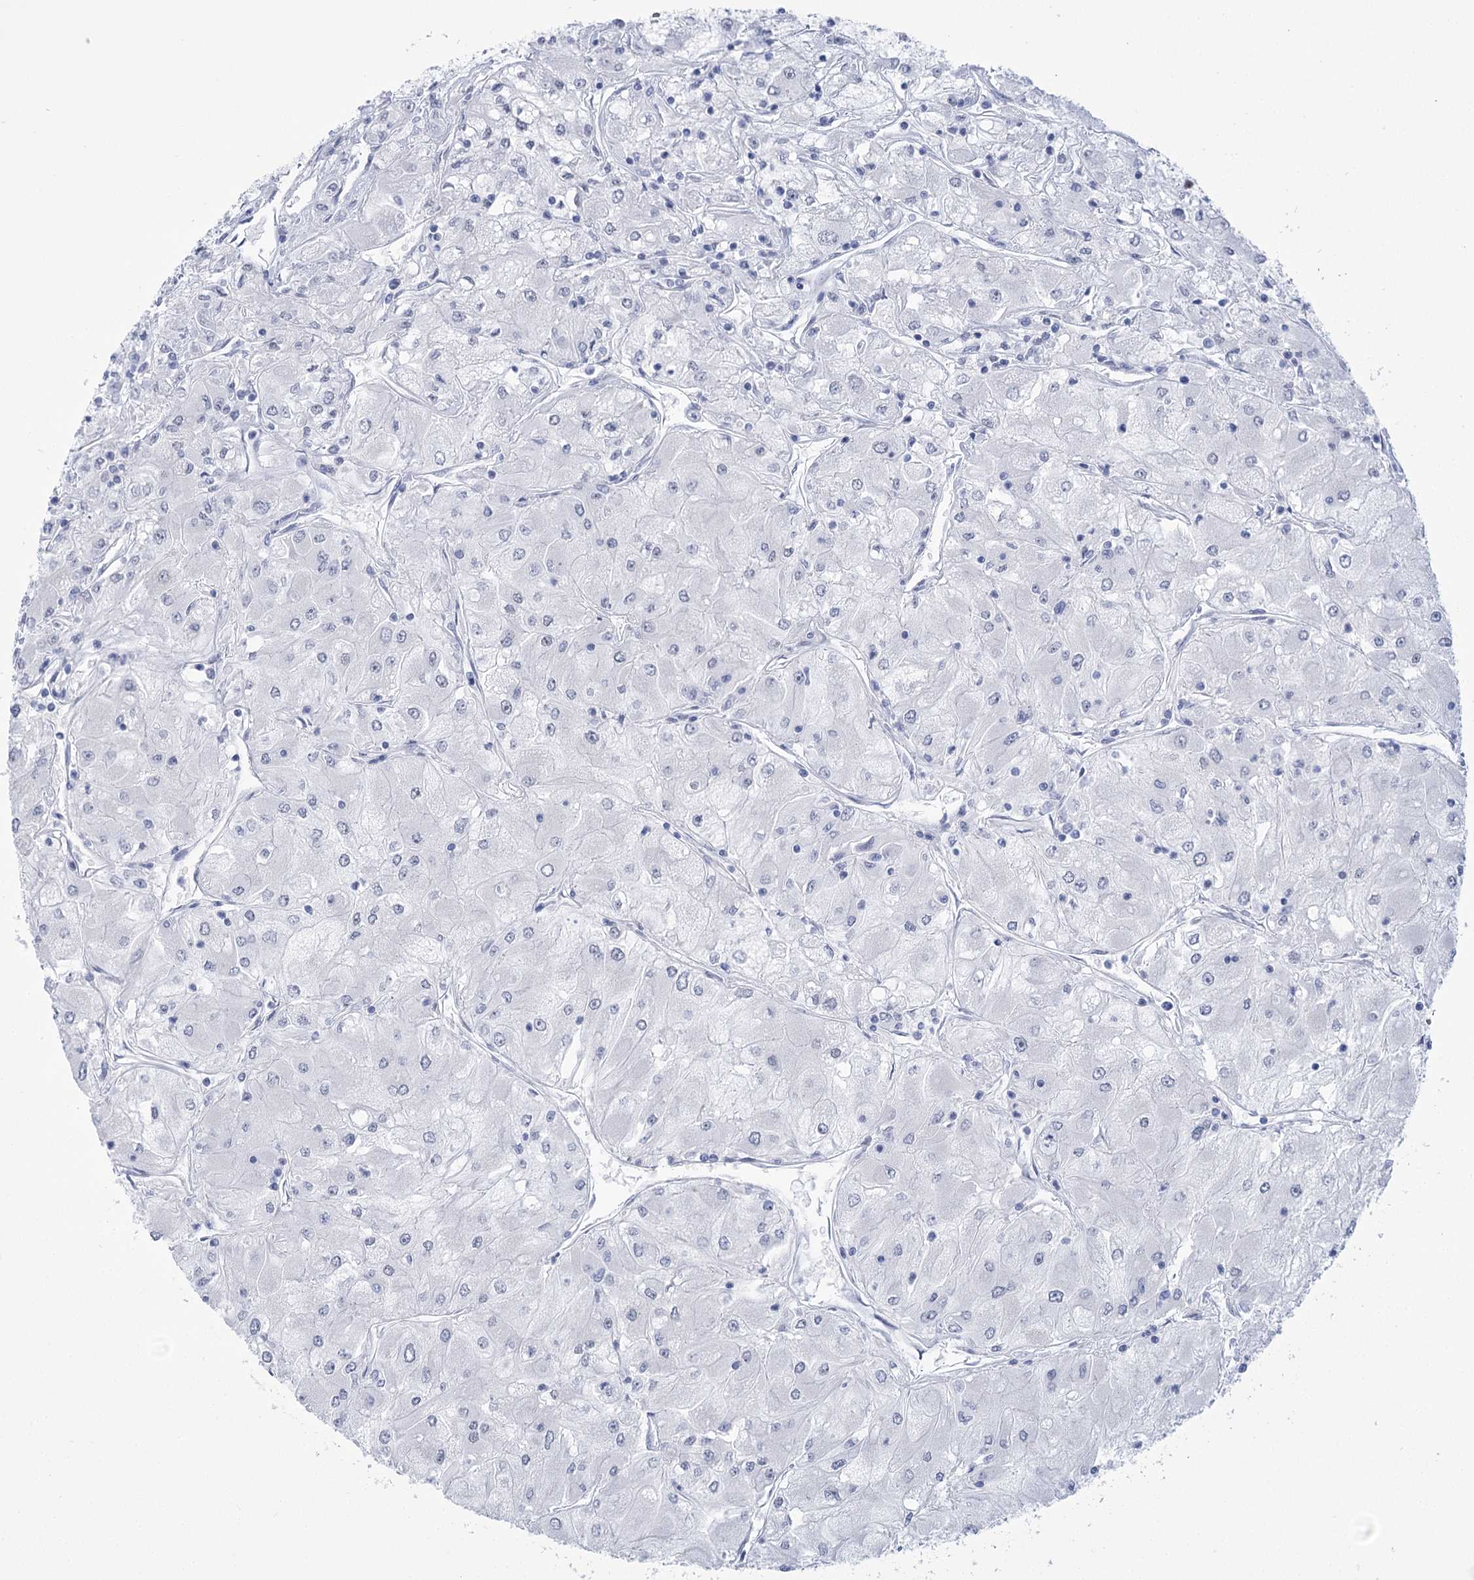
{"staining": {"intensity": "negative", "quantity": "none", "location": "none"}, "tissue": "renal cancer", "cell_type": "Tumor cells", "image_type": "cancer", "snomed": [{"axis": "morphology", "description": "Adenocarcinoma, NOS"}, {"axis": "topography", "description": "Kidney"}], "caption": "Adenocarcinoma (renal) stained for a protein using immunohistochemistry demonstrates no staining tumor cells.", "gene": "HORMAD1", "patient": {"sex": "male", "age": 80}}